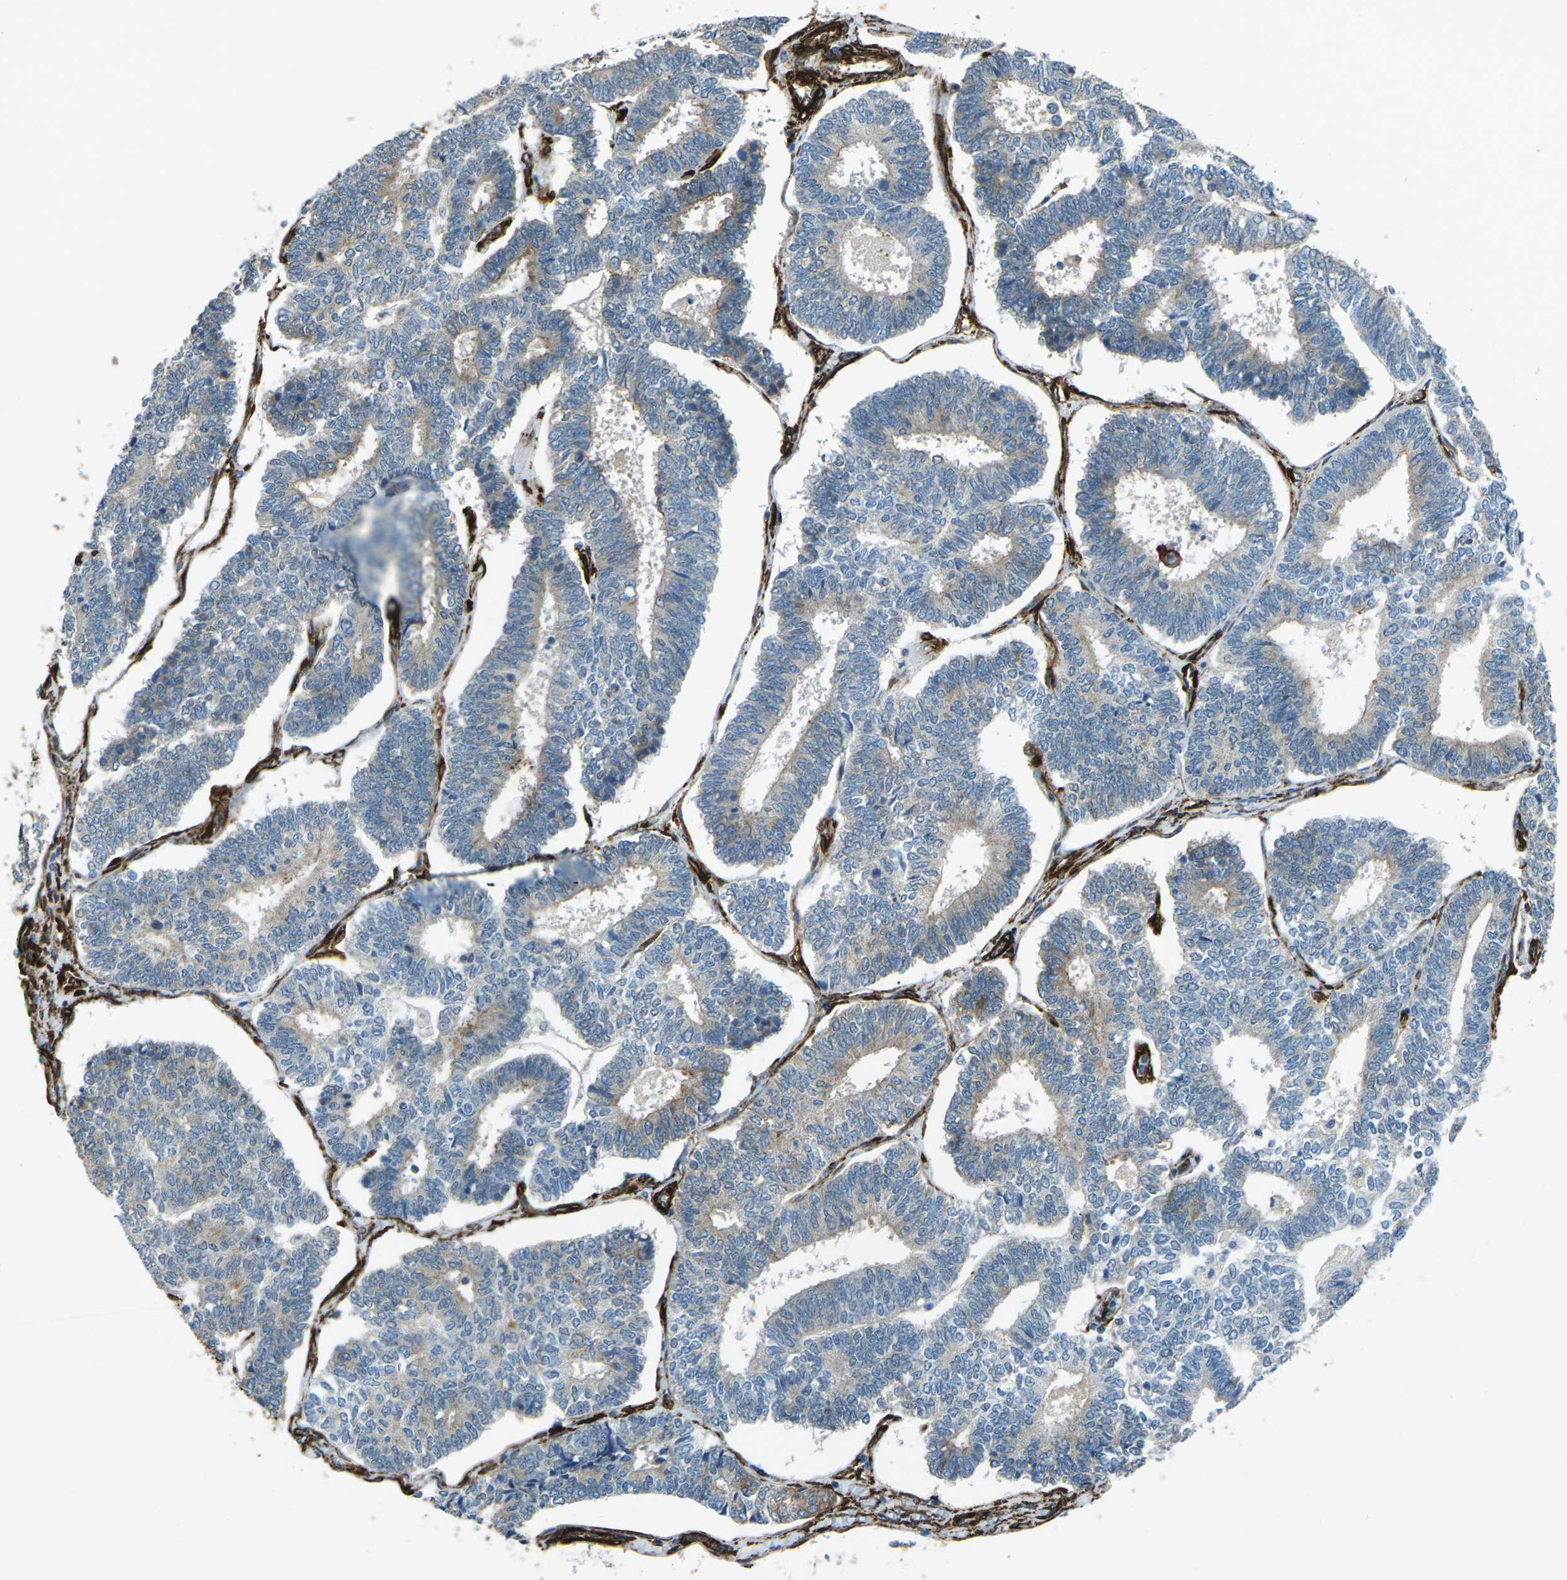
{"staining": {"intensity": "moderate", "quantity": "<25%", "location": "cytoplasmic/membranous"}, "tissue": "endometrial cancer", "cell_type": "Tumor cells", "image_type": "cancer", "snomed": [{"axis": "morphology", "description": "Adenocarcinoma, NOS"}, {"axis": "topography", "description": "Endometrium"}], "caption": "Immunohistochemical staining of human endometrial adenocarcinoma demonstrates low levels of moderate cytoplasmic/membranous protein positivity in about <25% of tumor cells.", "gene": "GRAMD1C", "patient": {"sex": "female", "age": 70}}